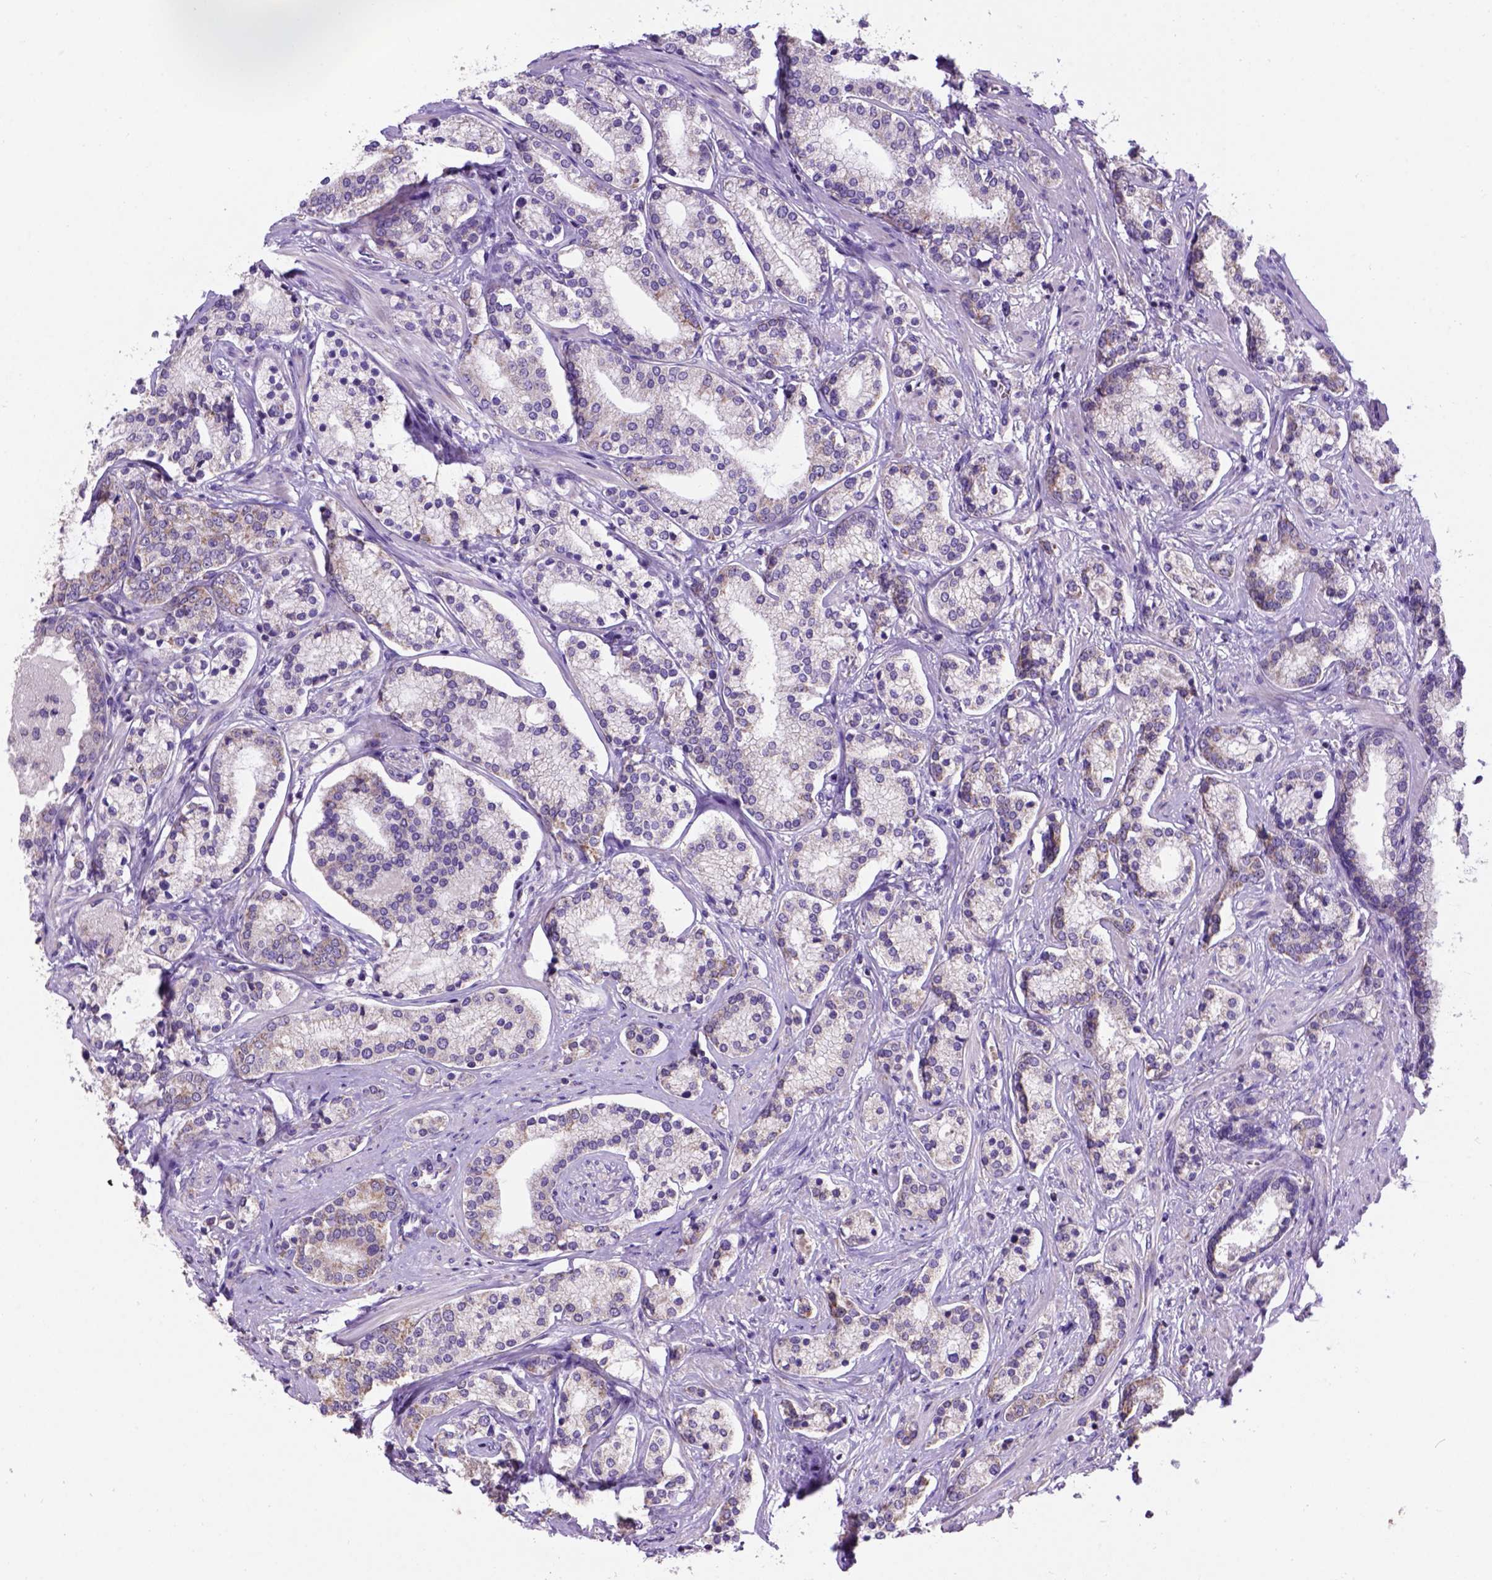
{"staining": {"intensity": "weak", "quantity": "<25%", "location": "cytoplasmic/membranous"}, "tissue": "prostate cancer", "cell_type": "Tumor cells", "image_type": "cancer", "snomed": [{"axis": "morphology", "description": "Adenocarcinoma, High grade"}, {"axis": "topography", "description": "Prostate"}], "caption": "Histopathology image shows no protein expression in tumor cells of adenocarcinoma (high-grade) (prostate) tissue.", "gene": "L2HGDH", "patient": {"sex": "male", "age": 58}}